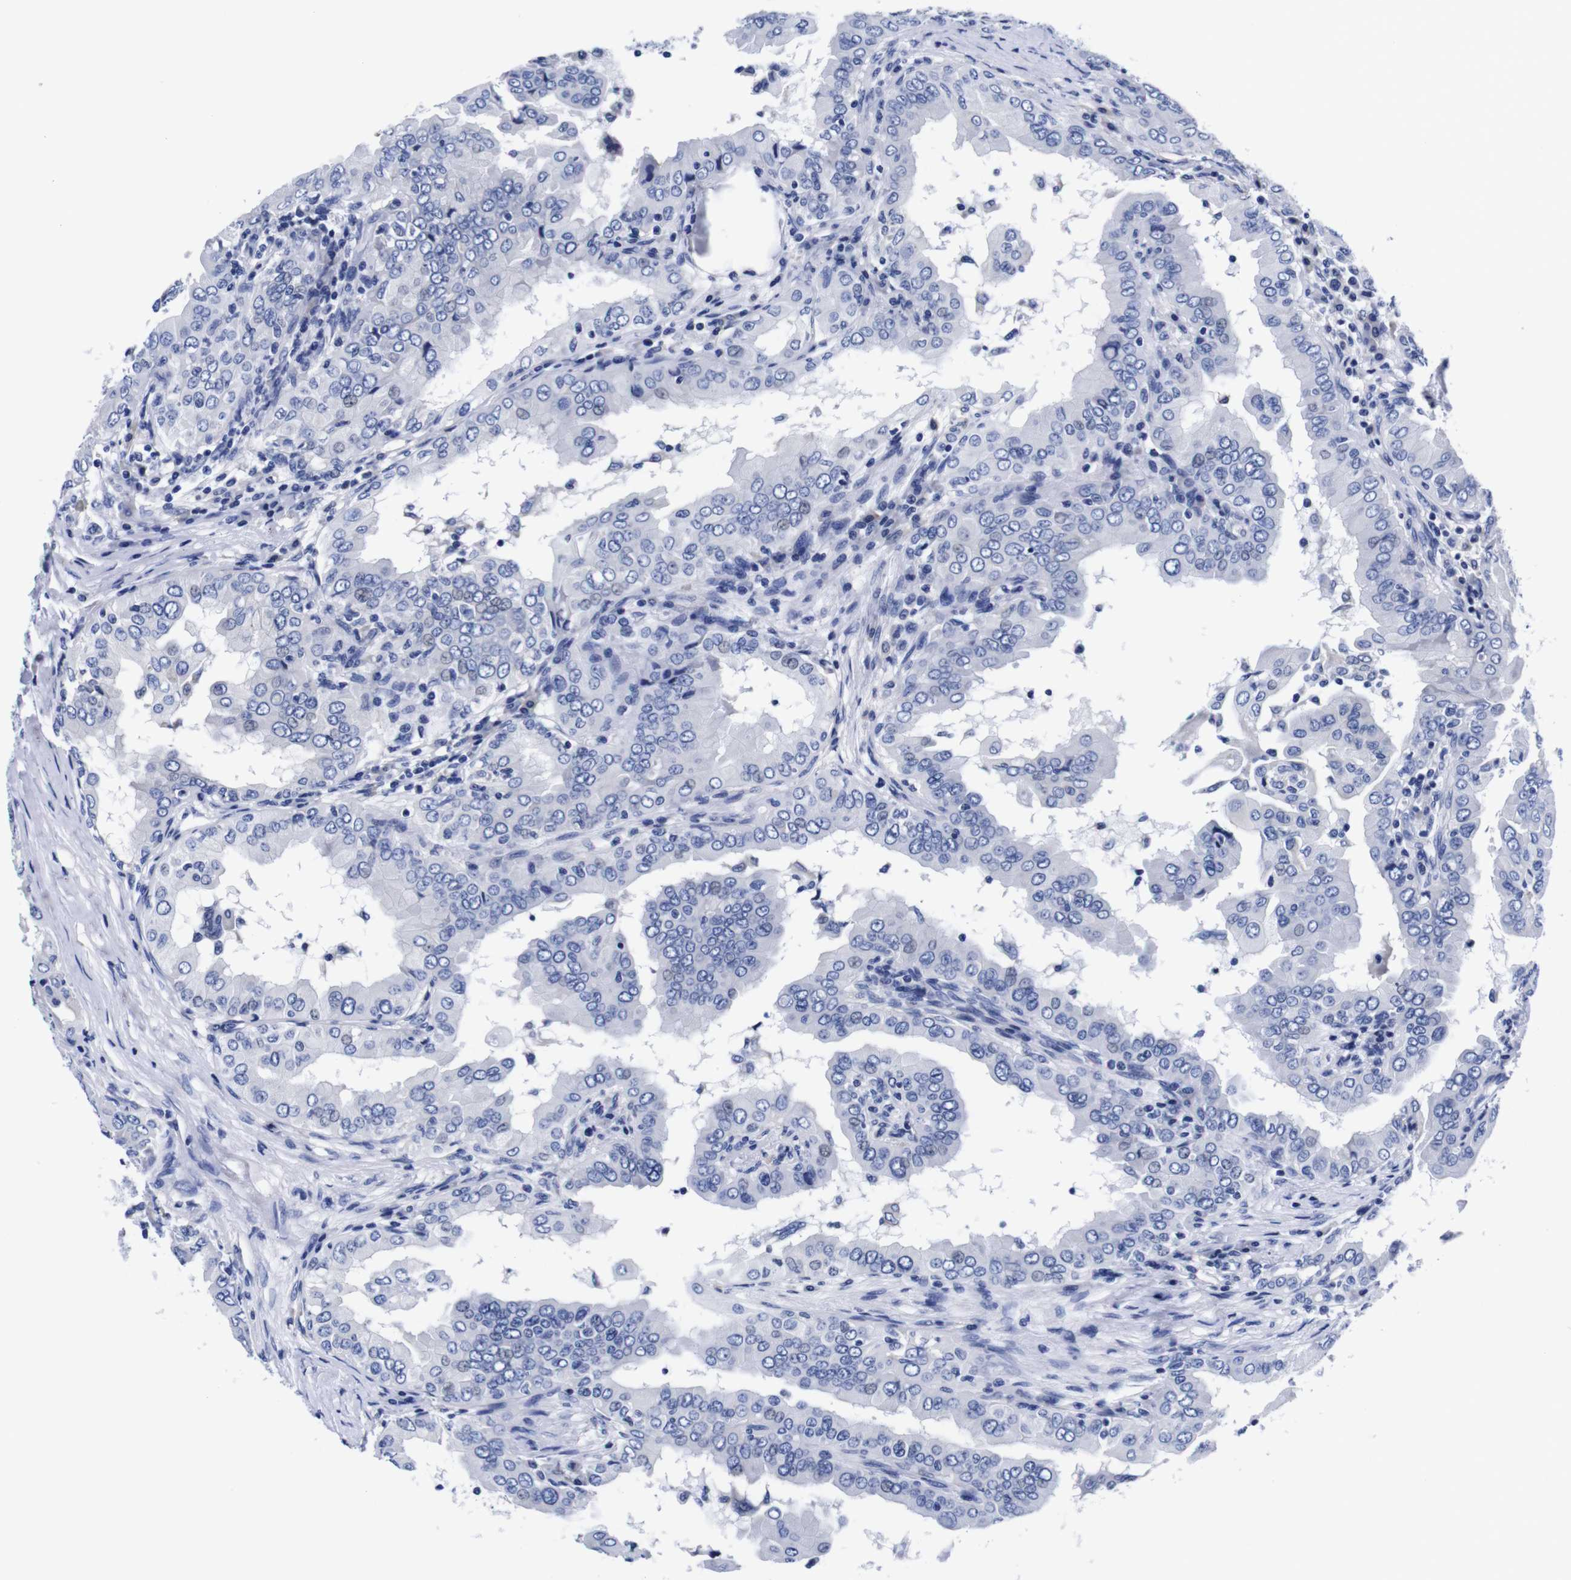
{"staining": {"intensity": "negative", "quantity": "none", "location": "none"}, "tissue": "thyroid cancer", "cell_type": "Tumor cells", "image_type": "cancer", "snomed": [{"axis": "morphology", "description": "Papillary adenocarcinoma, NOS"}, {"axis": "topography", "description": "Thyroid gland"}], "caption": "This is an immunohistochemistry photomicrograph of thyroid cancer. There is no positivity in tumor cells.", "gene": "CLEC4G", "patient": {"sex": "male", "age": 33}}